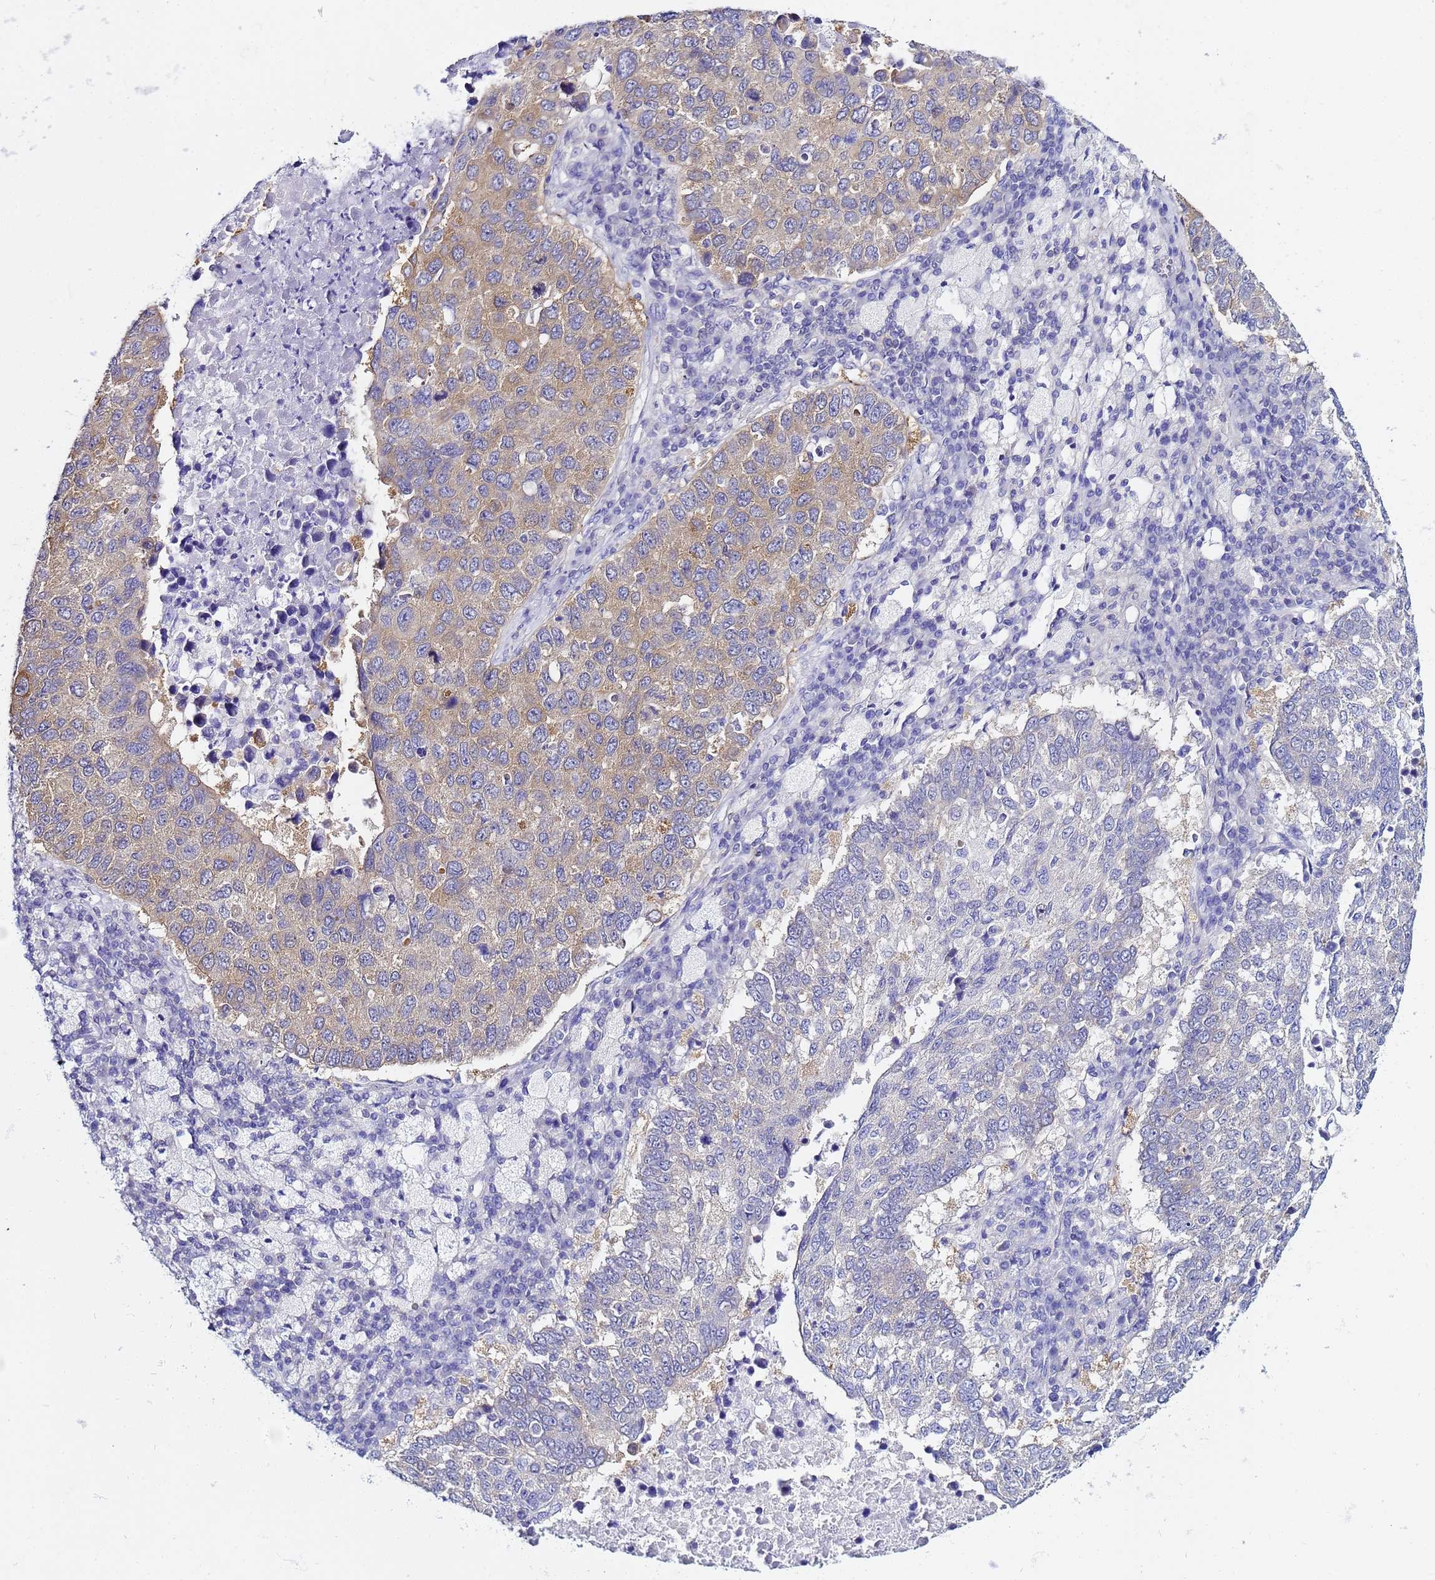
{"staining": {"intensity": "moderate", "quantity": "25%-75%", "location": "cytoplasmic/membranous"}, "tissue": "lung cancer", "cell_type": "Tumor cells", "image_type": "cancer", "snomed": [{"axis": "morphology", "description": "Squamous cell carcinoma, NOS"}, {"axis": "topography", "description": "Lung"}], "caption": "Immunohistochemical staining of squamous cell carcinoma (lung) shows moderate cytoplasmic/membranous protein staining in approximately 25%-75% of tumor cells.", "gene": "LENG1", "patient": {"sex": "male", "age": 73}}